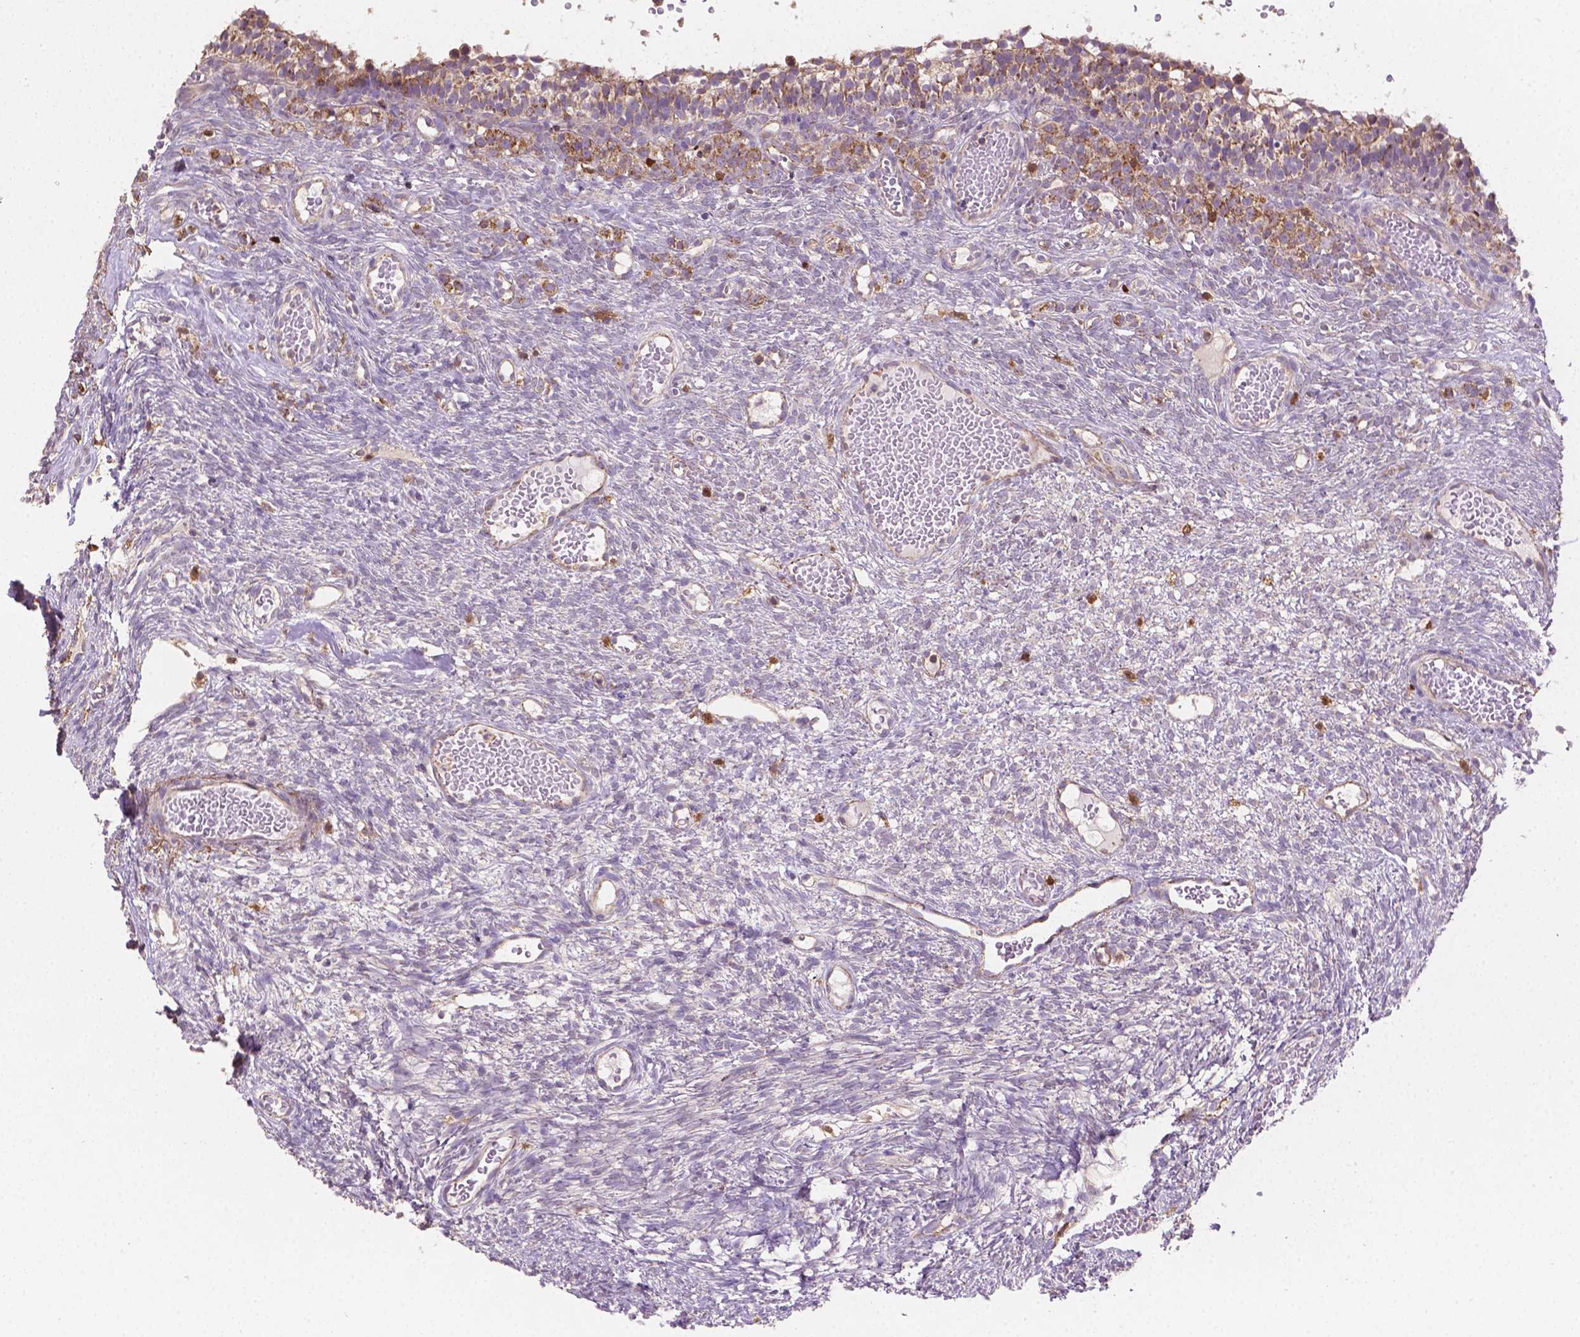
{"staining": {"intensity": "weak", "quantity": "<25%", "location": "cytoplasmic/membranous"}, "tissue": "ovary", "cell_type": "Follicle cells", "image_type": "normal", "snomed": [{"axis": "morphology", "description": "Normal tissue, NOS"}, {"axis": "topography", "description": "Ovary"}], "caption": "High power microscopy histopathology image of an immunohistochemistry (IHC) histopathology image of normal ovary, revealing no significant staining in follicle cells. Nuclei are stained in blue.", "gene": "TCAF1", "patient": {"sex": "female", "age": 34}}